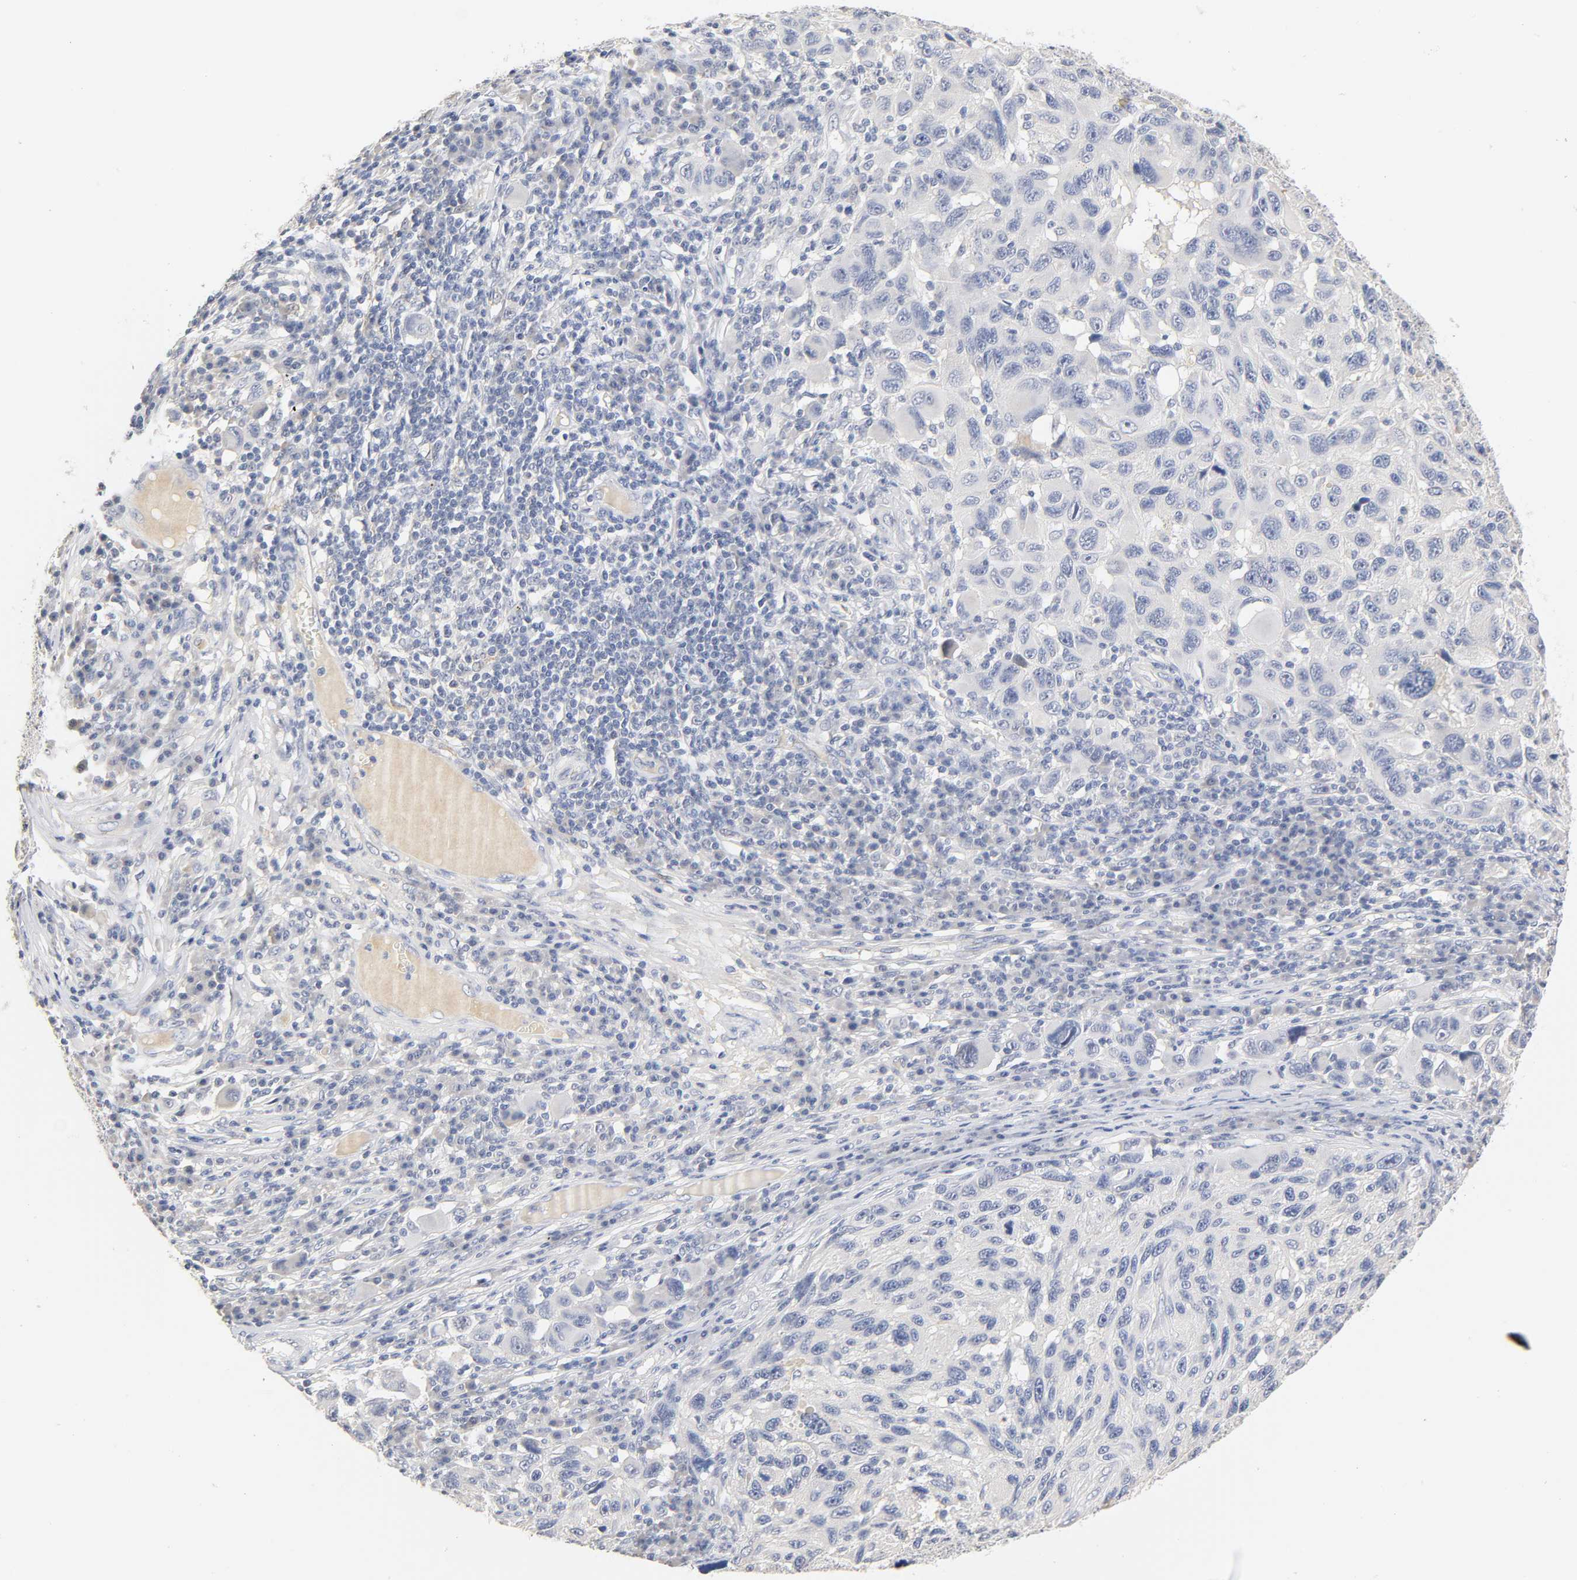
{"staining": {"intensity": "negative", "quantity": "none", "location": "none"}, "tissue": "melanoma", "cell_type": "Tumor cells", "image_type": "cancer", "snomed": [{"axis": "morphology", "description": "Malignant melanoma, NOS"}, {"axis": "topography", "description": "Skin"}], "caption": "Histopathology image shows no significant protein expression in tumor cells of malignant melanoma. The staining is performed using DAB (3,3'-diaminobenzidine) brown chromogen with nuclei counter-stained in using hematoxylin.", "gene": "OVOL1", "patient": {"sex": "male", "age": 53}}